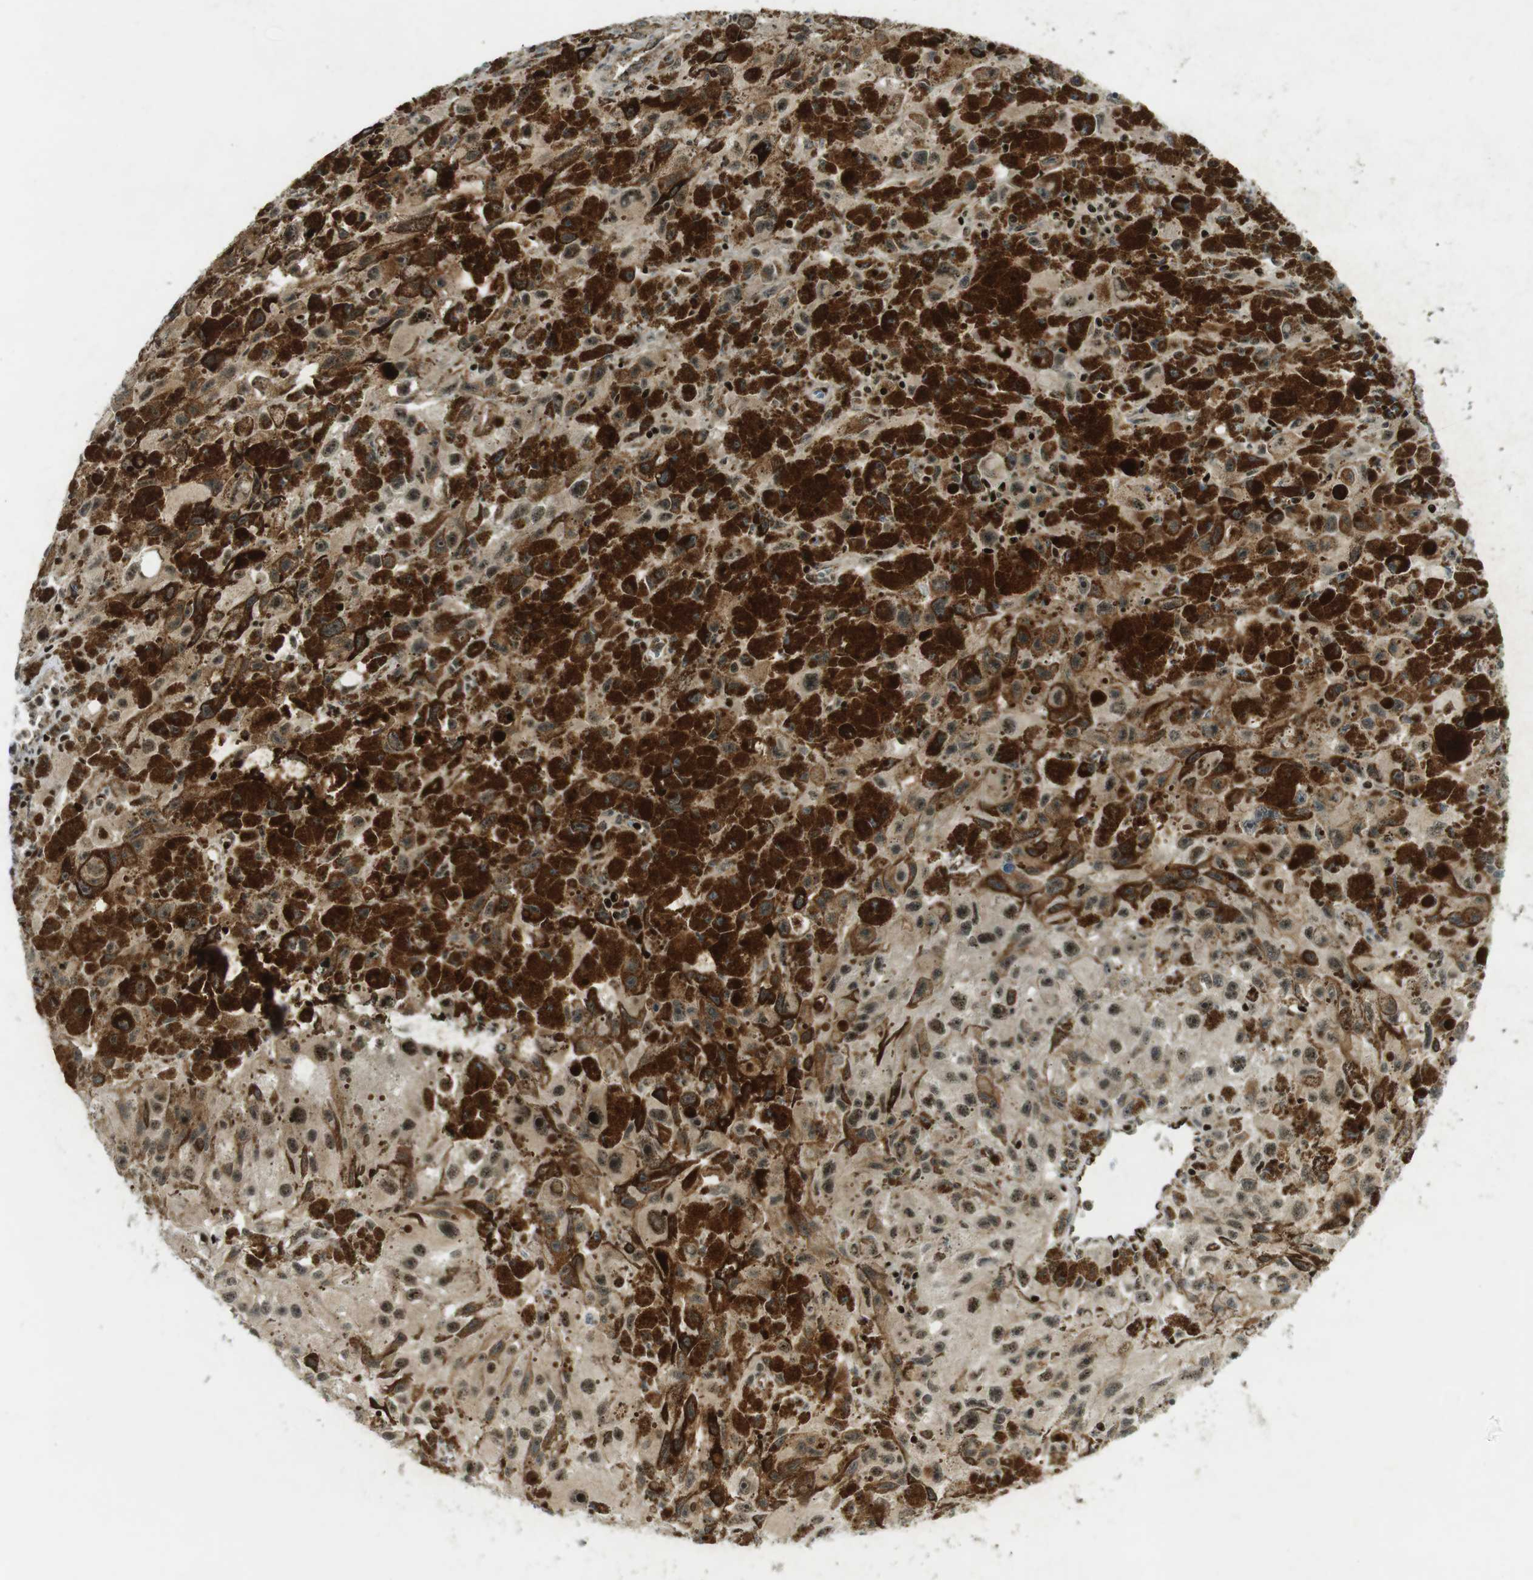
{"staining": {"intensity": "weak", "quantity": "25%-75%", "location": "cytoplasmic/membranous,nuclear"}, "tissue": "melanoma", "cell_type": "Tumor cells", "image_type": "cancer", "snomed": [{"axis": "morphology", "description": "Malignant melanoma, NOS"}, {"axis": "topography", "description": "Skin"}], "caption": "This histopathology image displays IHC staining of malignant melanoma, with low weak cytoplasmic/membranous and nuclear expression in about 25%-75% of tumor cells.", "gene": "PPP1R13B", "patient": {"sex": "female", "age": 104}}